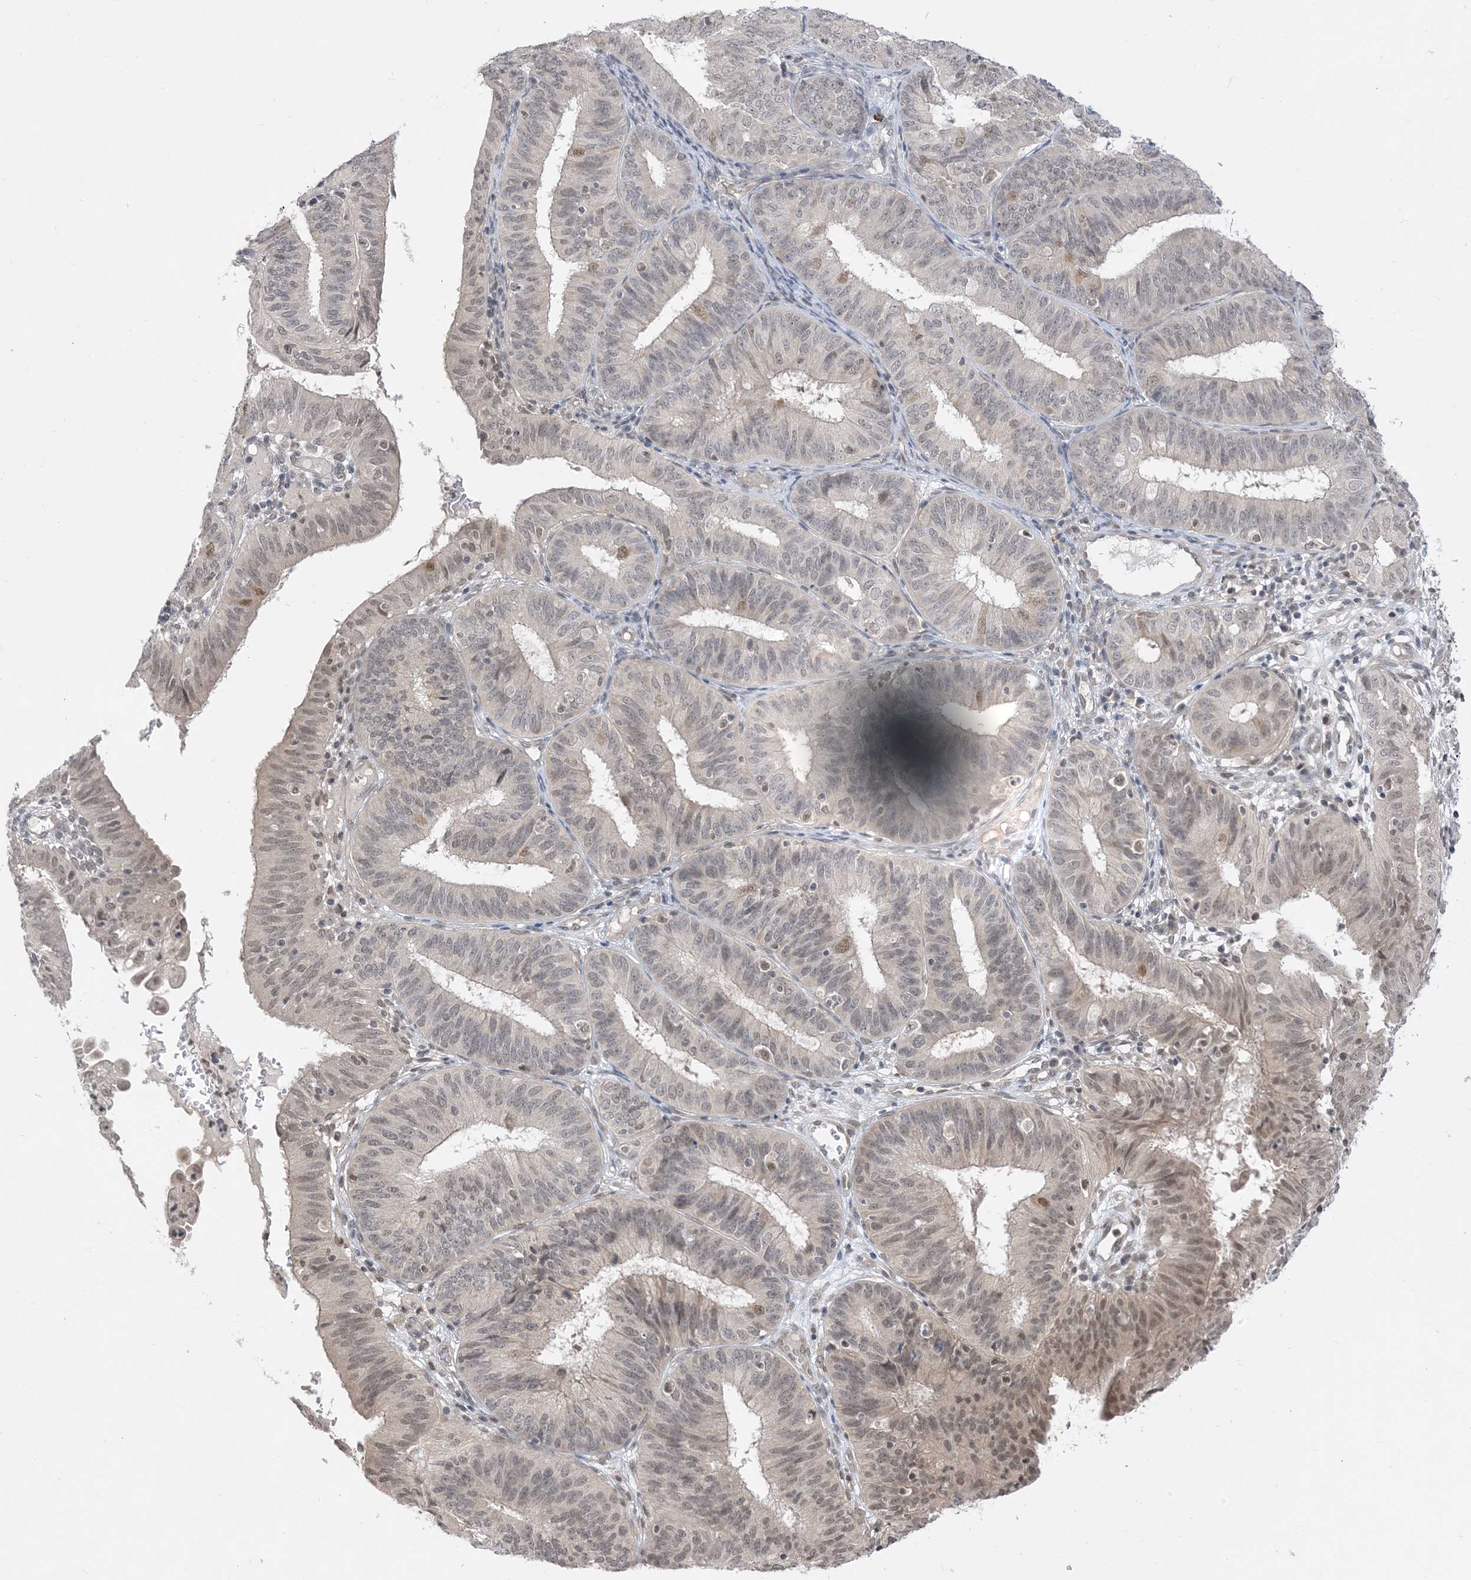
{"staining": {"intensity": "moderate", "quantity": "<25%", "location": "nuclear"}, "tissue": "endometrial cancer", "cell_type": "Tumor cells", "image_type": "cancer", "snomed": [{"axis": "morphology", "description": "Adenocarcinoma, NOS"}, {"axis": "topography", "description": "Endometrium"}], "caption": "DAB immunohistochemical staining of endometrial cancer displays moderate nuclear protein expression in about <25% of tumor cells. Using DAB (3,3'-diaminobenzidine) (brown) and hematoxylin (blue) stains, captured at high magnification using brightfield microscopy.", "gene": "RANBP9", "patient": {"sex": "female", "age": 51}}